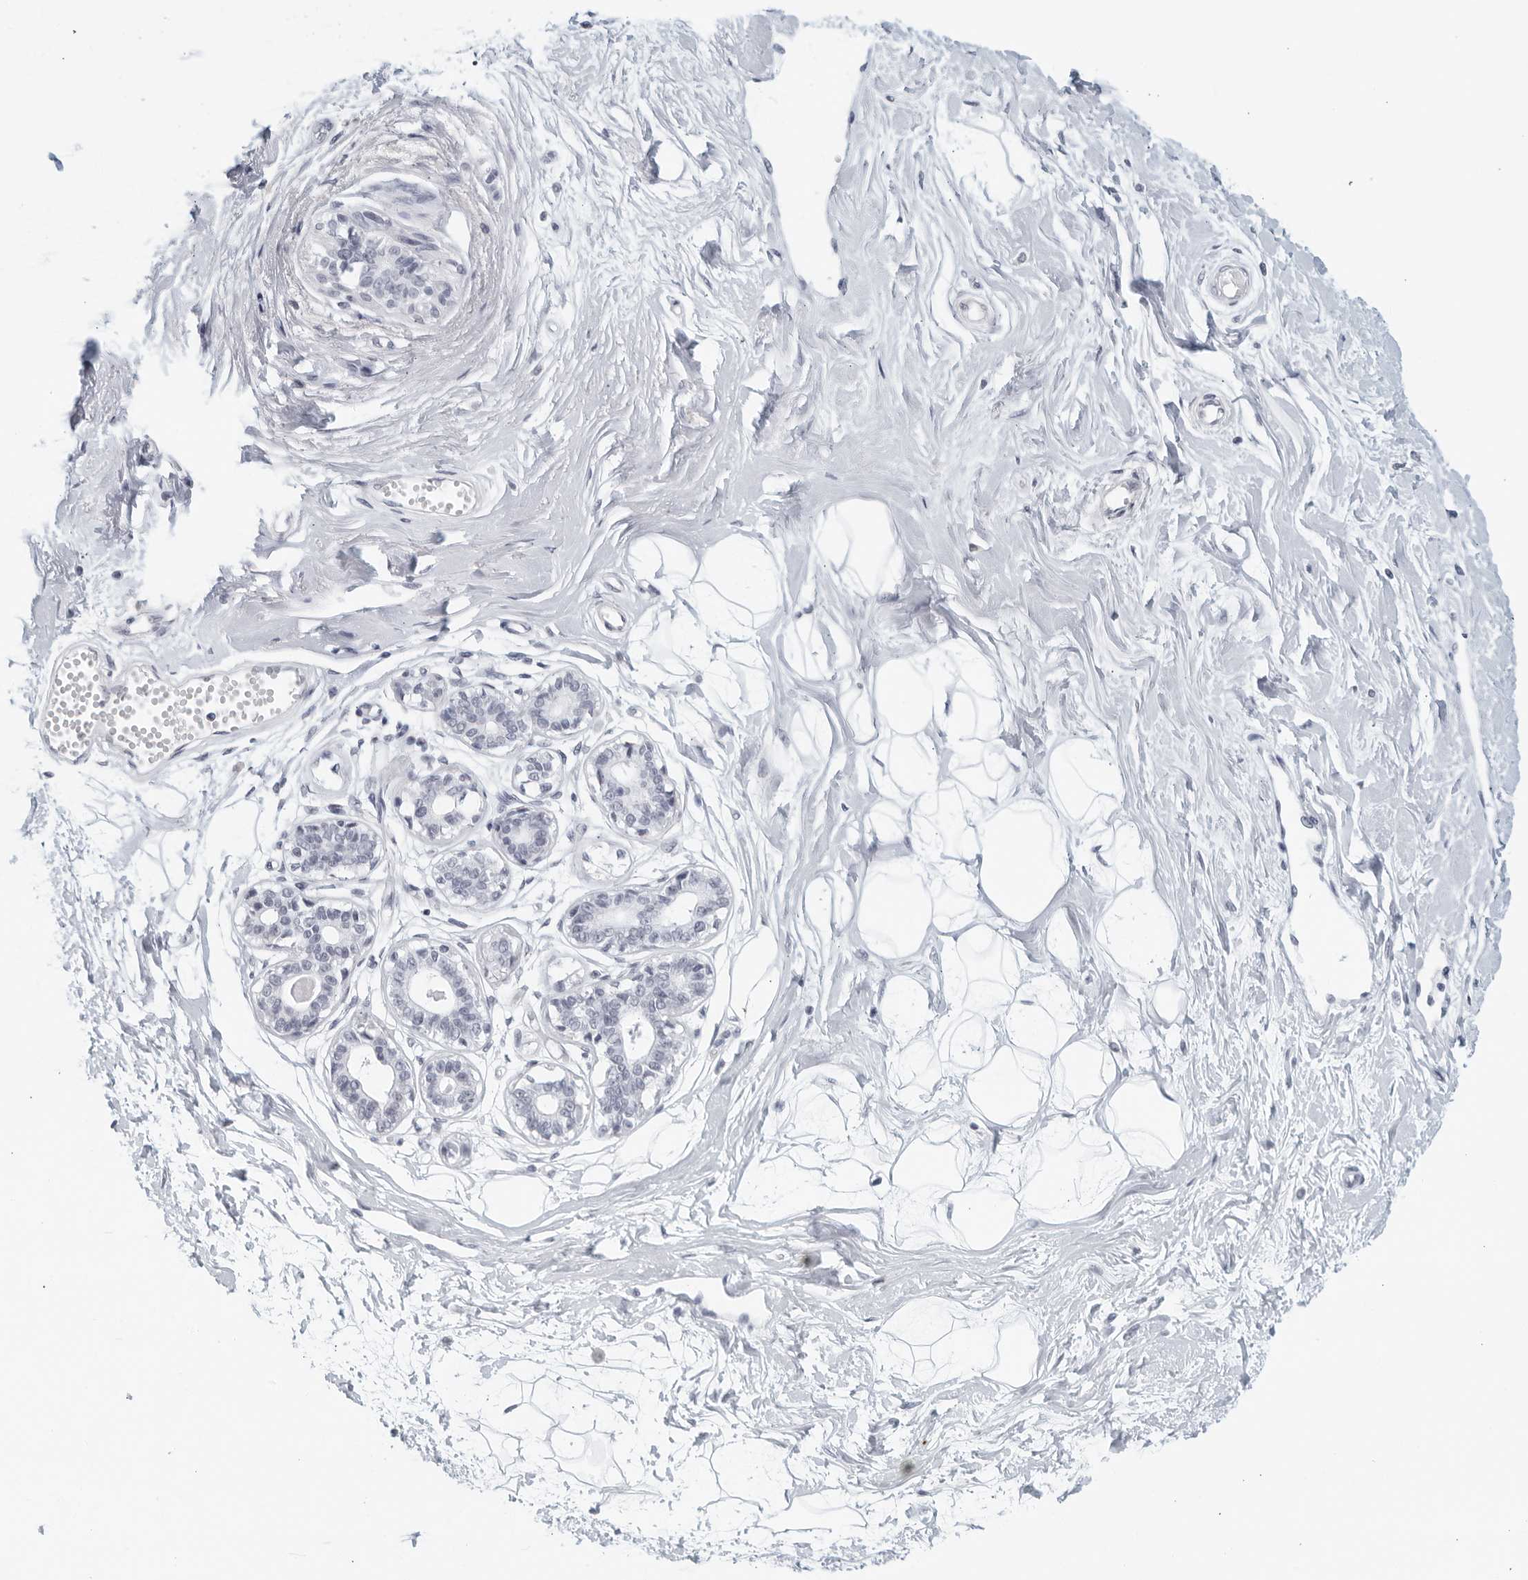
{"staining": {"intensity": "negative", "quantity": "none", "location": "none"}, "tissue": "breast", "cell_type": "Adipocytes", "image_type": "normal", "snomed": [{"axis": "morphology", "description": "Normal tissue, NOS"}, {"axis": "topography", "description": "Breast"}], "caption": "The histopathology image shows no staining of adipocytes in benign breast.", "gene": "KLK7", "patient": {"sex": "female", "age": 45}}